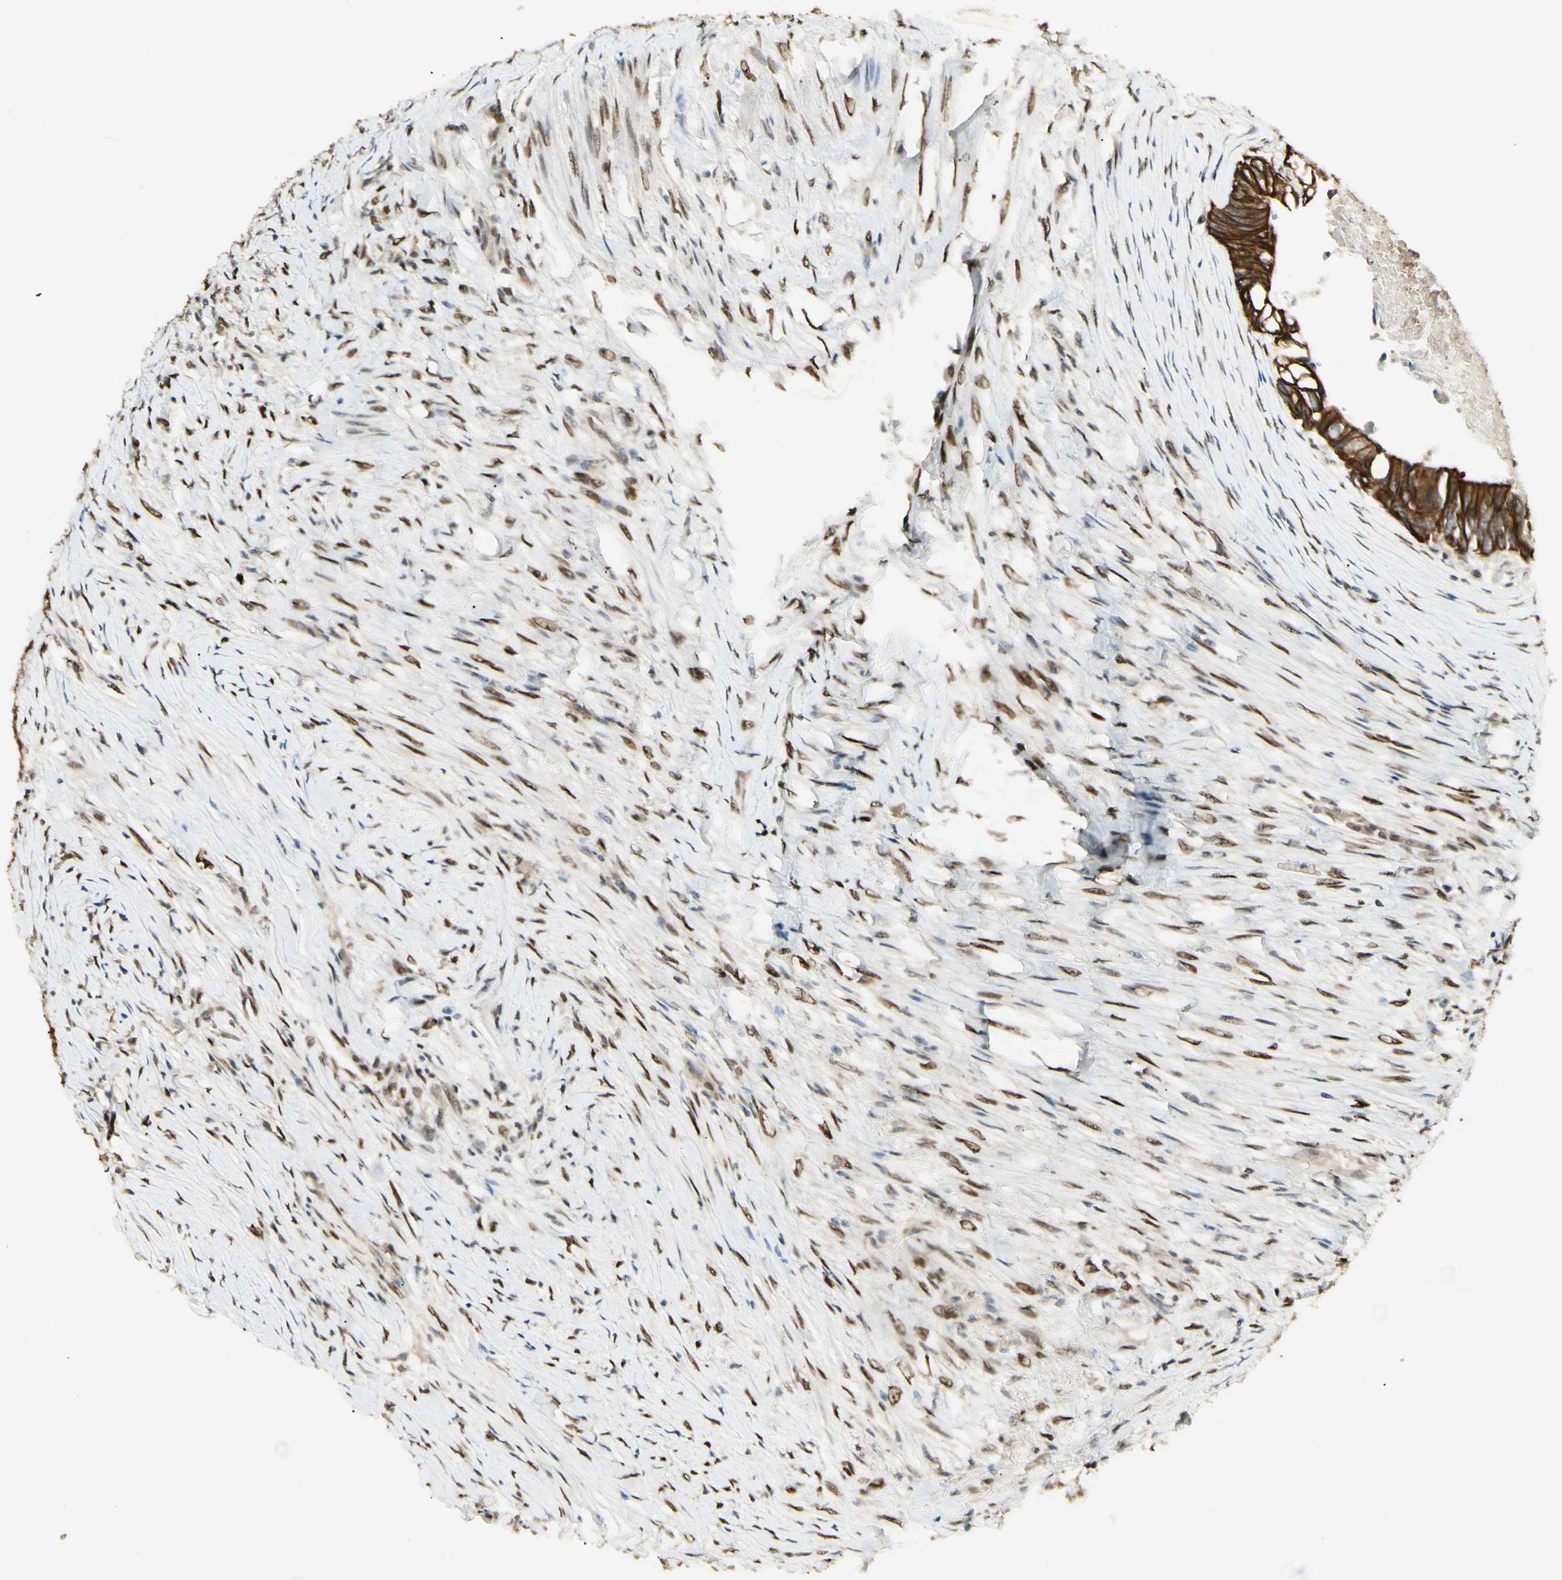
{"staining": {"intensity": "strong", "quantity": ">75%", "location": "cytoplasmic/membranous"}, "tissue": "colorectal cancer", "cell_type": "Tumor cells", "image_type": "cancer", "snomed": [{"axis": "morphology", "description": "Adenocarcinoma, NOS"}, {"axis": "topography", "description": "Rectum"}], "caption": "This is an image of immunohistochemistry (IHC) staining of colorectal cancer, which shows strong staining in the cytoplasmic/membranous of tumor cells.", "gene": "ATXN1", "patient": {"sex": "male", "age": 63}}